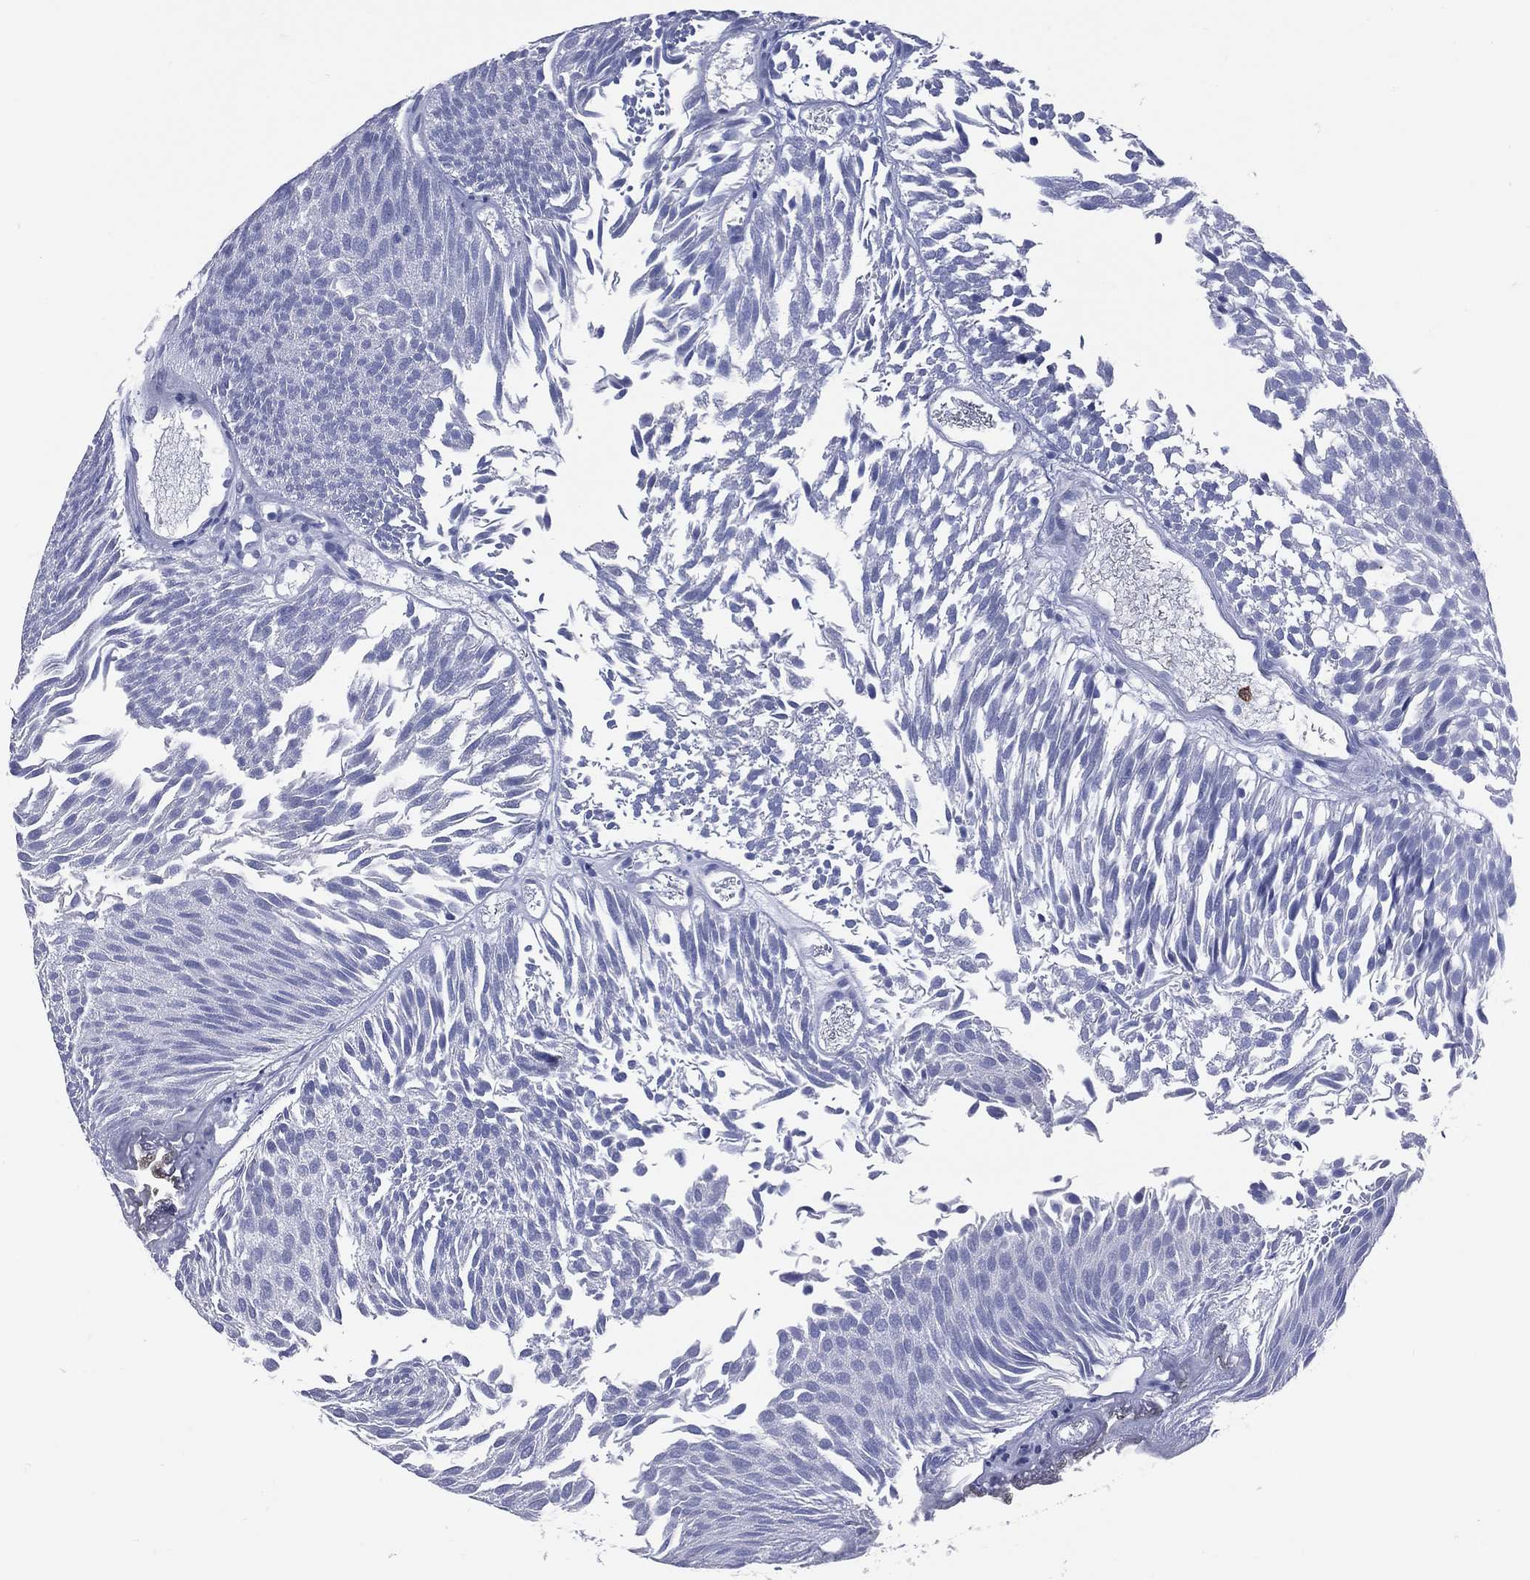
{"staining": {"intensity": "negative", "quantity": "none", "location": "none"}, "tissue": "urothelial cancer", "cell_type": "Tumor cells", "image_type": "cancer", "snomed": [{"axis": "morphology", "description": "Urothelial carcinoma, Low grade"}, {"axis": "topography", "description": "Urinary bladder"}], "caption": "IHC of human urothelial cancer demonstrates no positivity in tumor cells.", "gene": "PGLYRP1", "patient": {"sex": "male", "age": 52}}